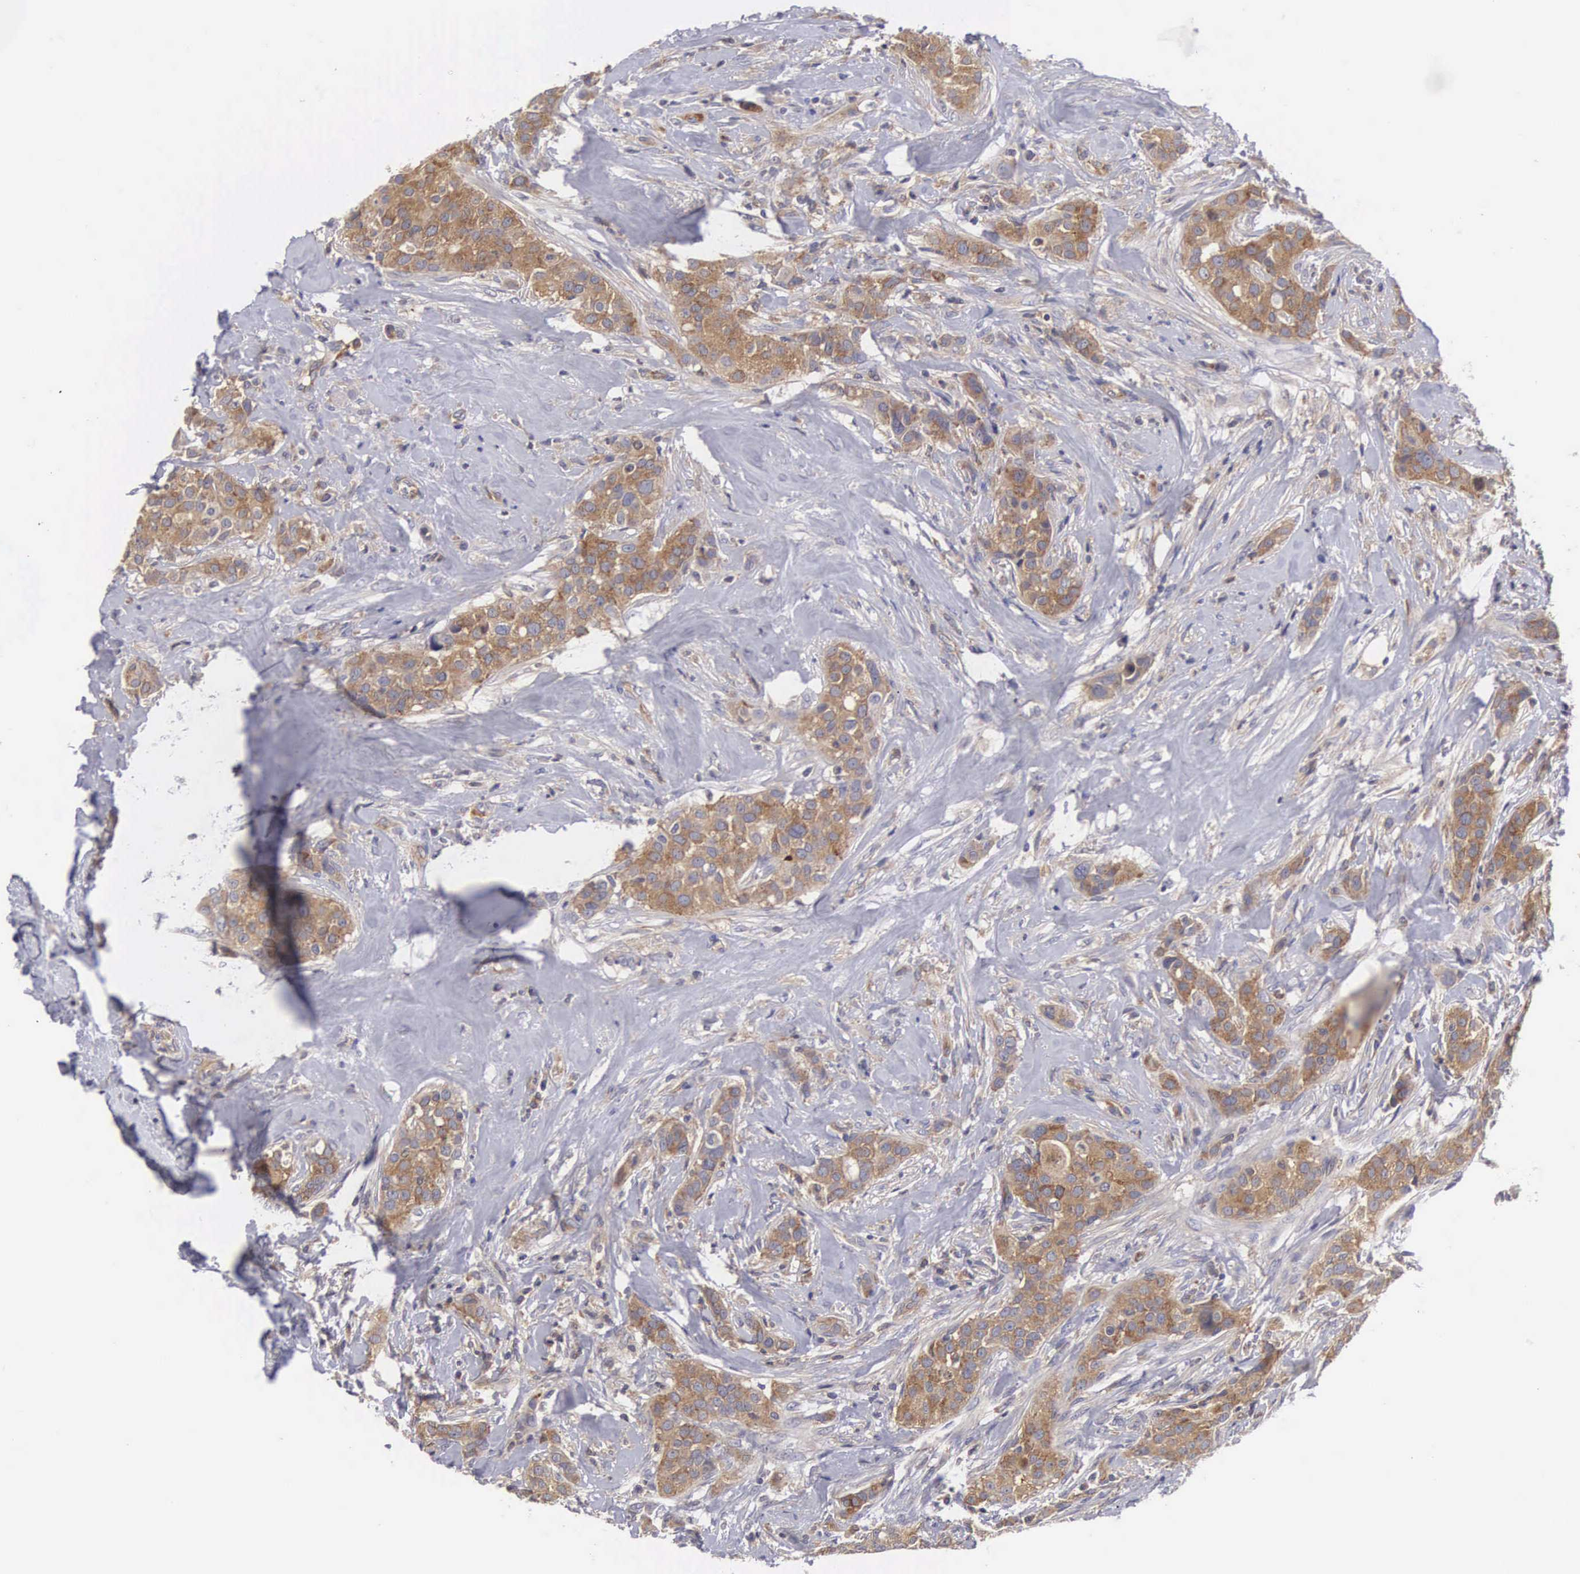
{"staining": {"intensity": "moderate", "quantity": ">75%", "location": "cytoplasmic/membranous"}, "tissue": "breast cancer", "cell_type": "Tumor cells", "image_type": "cancer", "snomed": [{"axis": "morphology", "description": "Duct carcinoma"}, {"axis": "topography", "description": "Breast"}], "caption": "The immunohistochemical stain labels moderate cytoplasmic/membranous positivity in tumor cells of breast infiltrating ductal carcinoma tissue.", "gene": "GRIPAP1", "patient": {"sex": "female", "age": 45}}